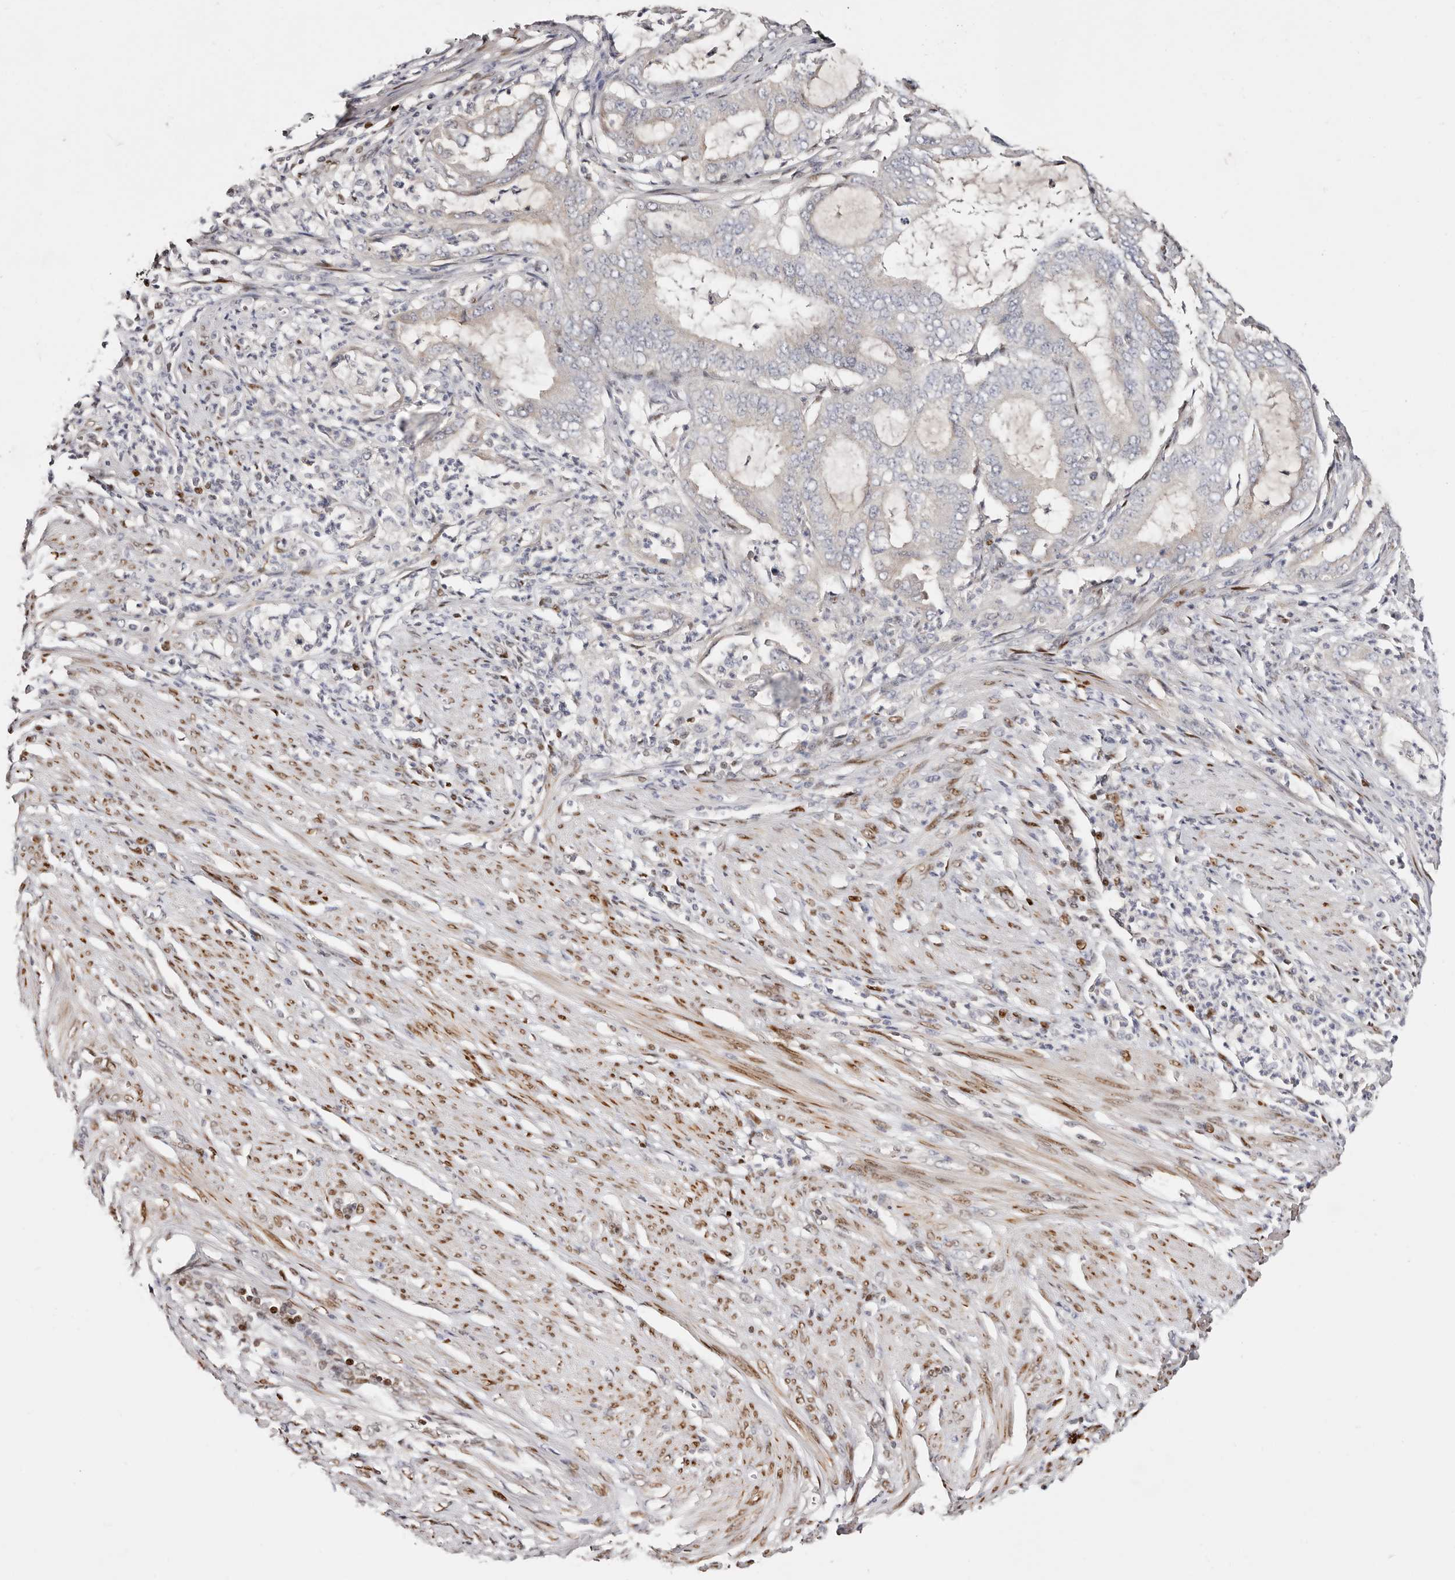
{"staining": {"intensity": "negative", "quantity": "none", "location": "none"}, "tissue": "endometrial cancer", "cell_type": "Tumor cells", "image_type": "cancer", "snomed": [{"axis": "morphology", "description": "Adenocarcinoma, NOS"}, {"axis": "topography", "description": "Endometrium"}], "caption": "Tumor cells are negative for brown protein staining in endometrial cancer (adenocarcinoma).", "gene": "IQGAP3", "patient": {"sex": "female", "age": 51}}